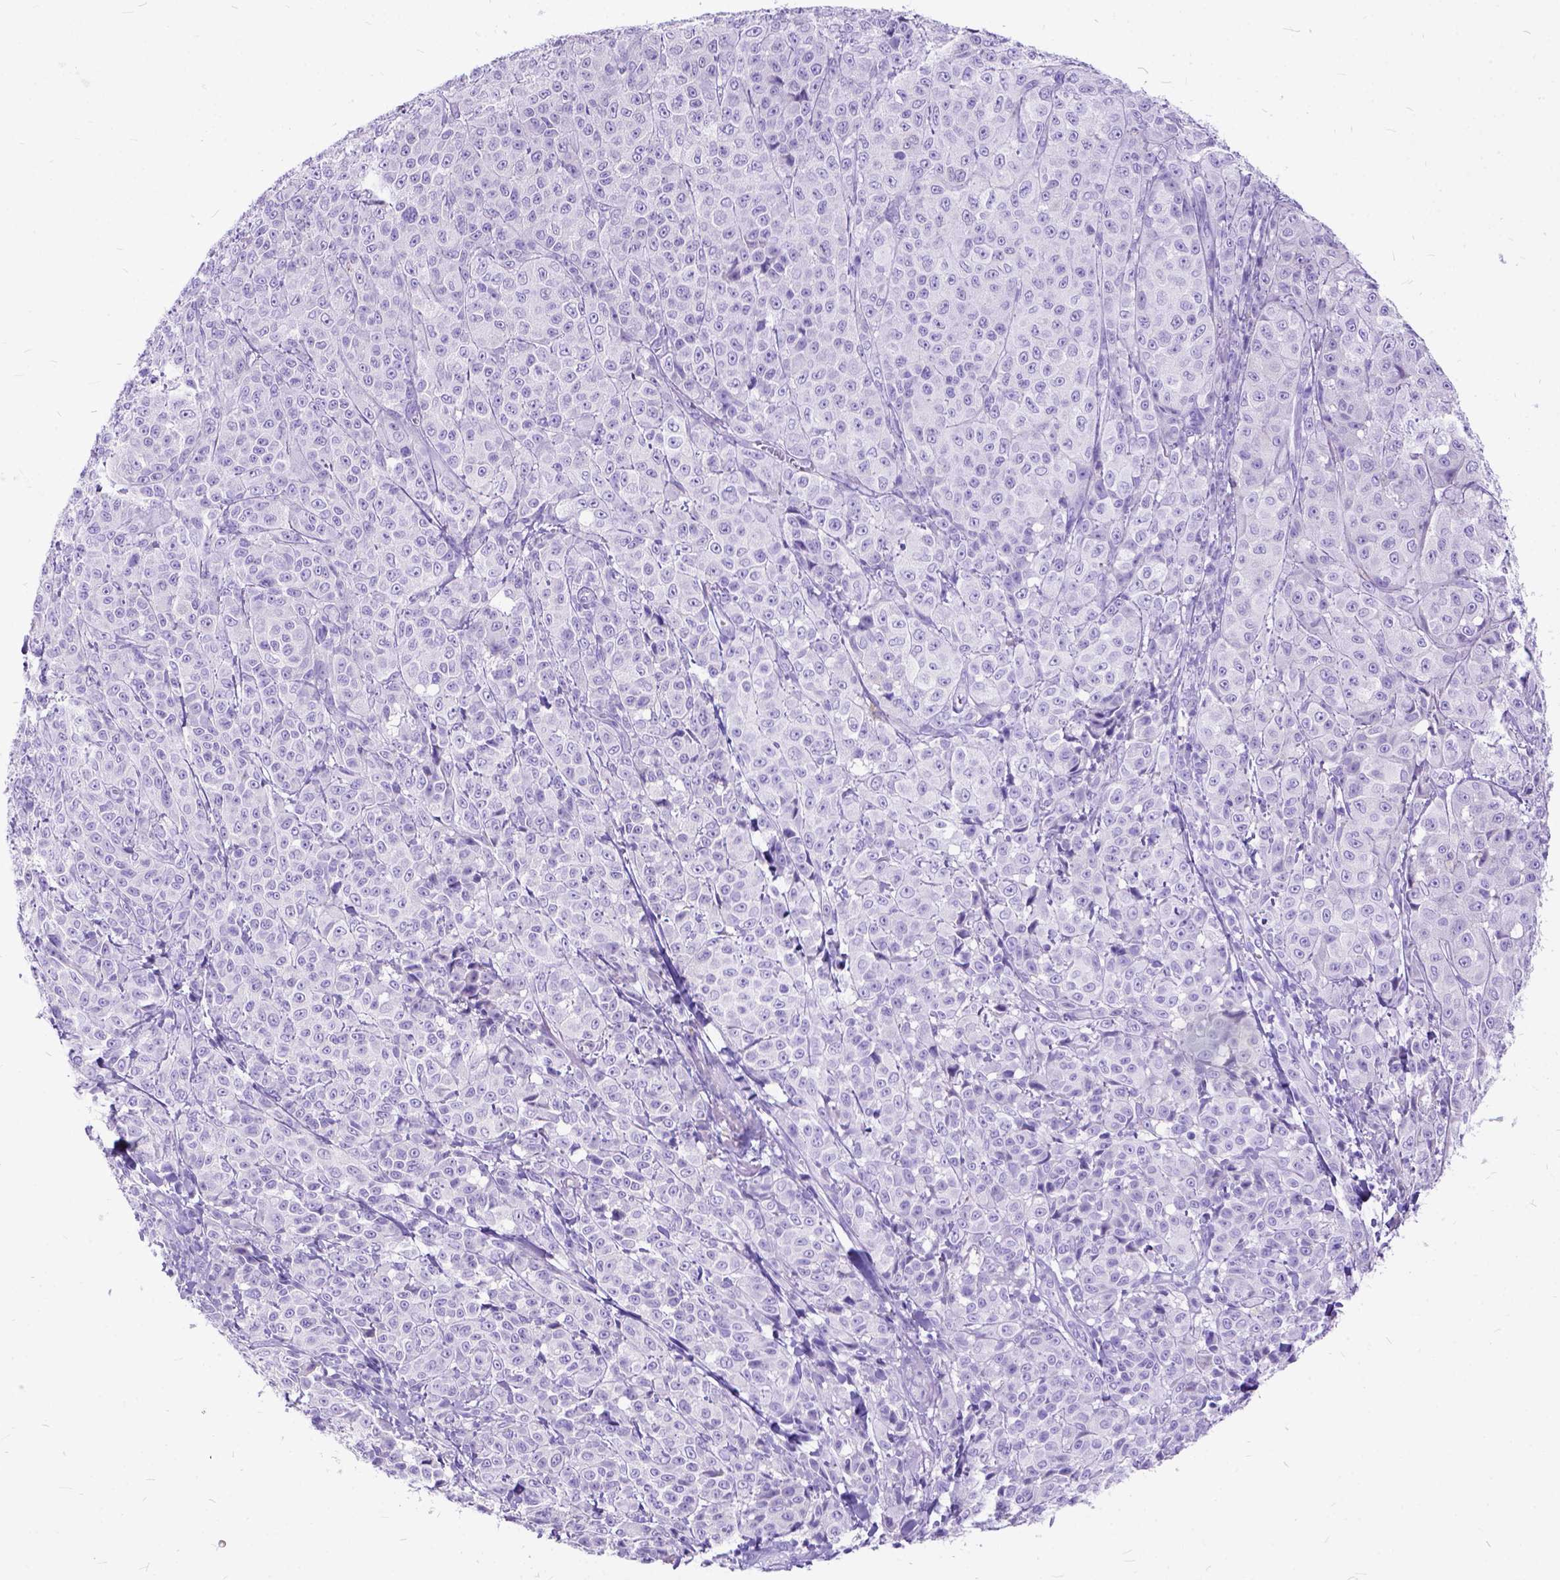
{"staining": {"intensity": "negative", "quantity": "none", "location": "none"}, "tissue": "melanoma", "cell_type": "Tumor cells", "image_type": "cancer", "snomed": [{"axis": "morphology", "description": "Malignant melanoma, NOS"}, {"axis": "topography", "description": "Skin"}], "caption": "DAB immunohistochemical staining of human melanoma demonstrates no significant staining in tumor cells. The staining is performed using DAB brown chromogen with nuclei counter-stained in using hematoxylin.", "gene": "C1QTNF3", "patient": {"sex": "male", "age": 89}}